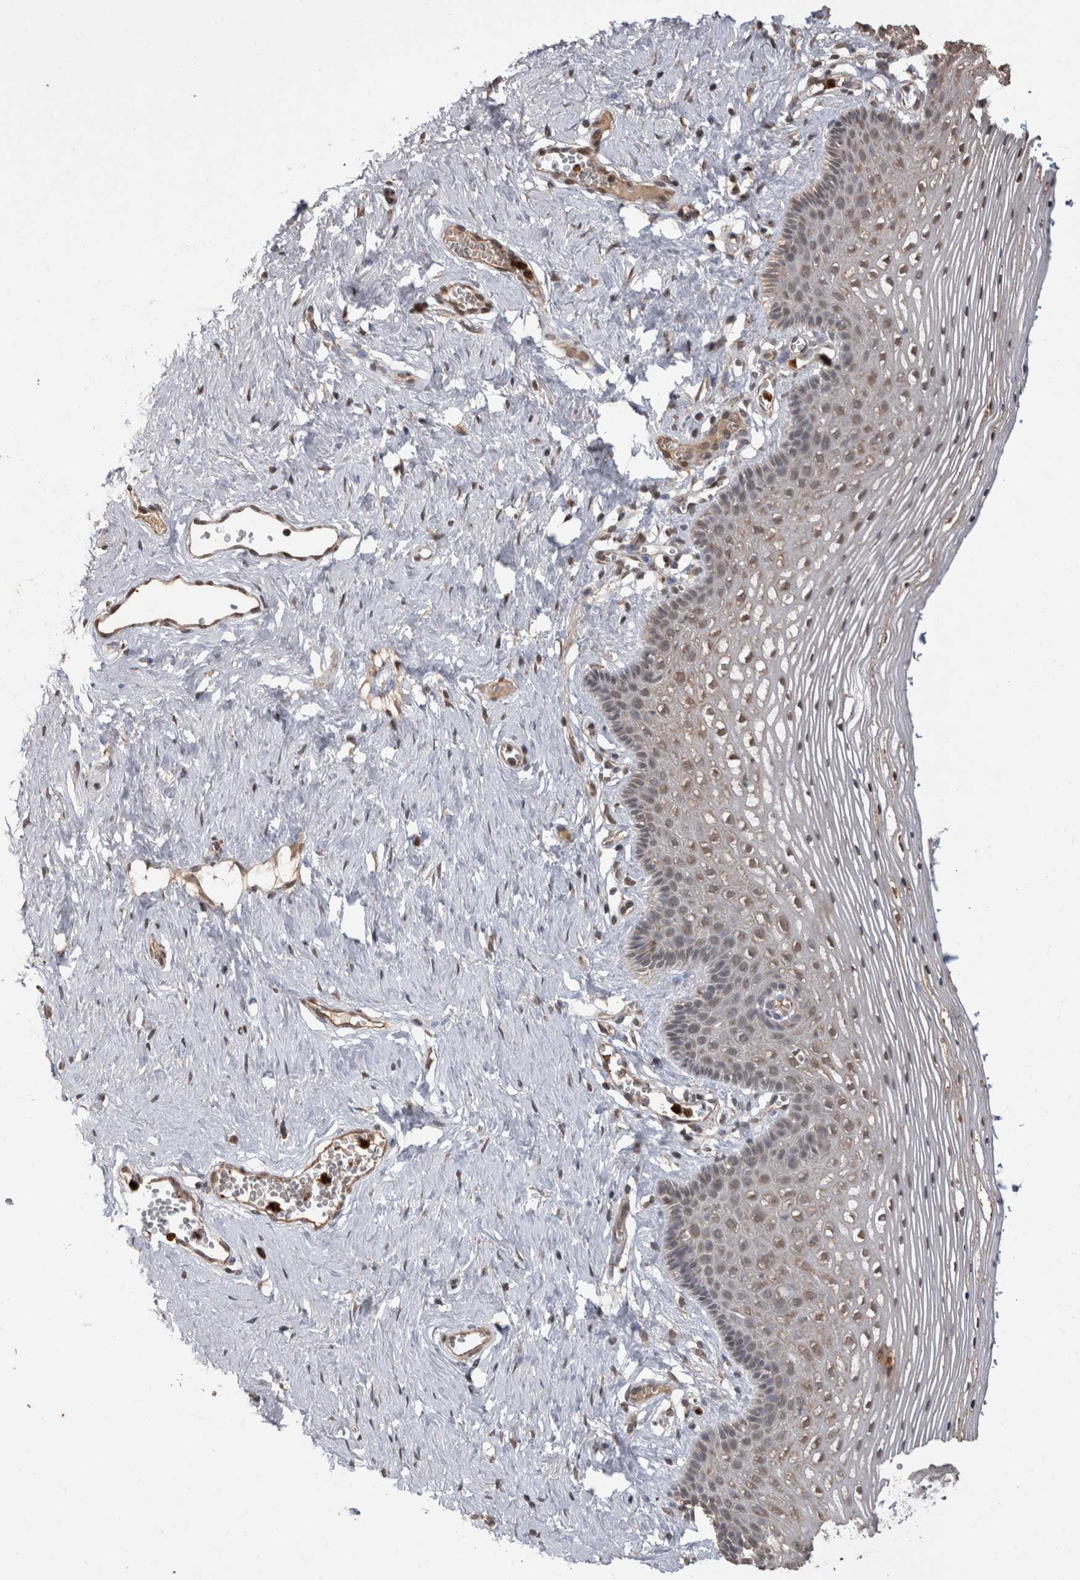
{"staining": {"intensity": "weak", "quantity": ">75%", "location": "cytoplasmic/membranous,nuclear"}, "tissue": "vagina", "cell_type": "Squamous epithelial cells", "image_type": "normal", "snomed": [{"axis": "morphology", "description": "Normal tissue, NOS"}, {"axis": "topography", "description": "Vagina"}], "caption": "DAB immunohistochemical staining of normal human vagina demonstrates weak cytoplasmic/membranous,nuclear protein positivity in about >75% of squamous epithelial cells. (Stains: DAB (3,3'-diaminobenzidine) in brown, nuclei in blue, Microscopy: brightfield microscopy at high magnification).", "gene": "PAK4", "patient": {"sex": "female", "age": 32}}